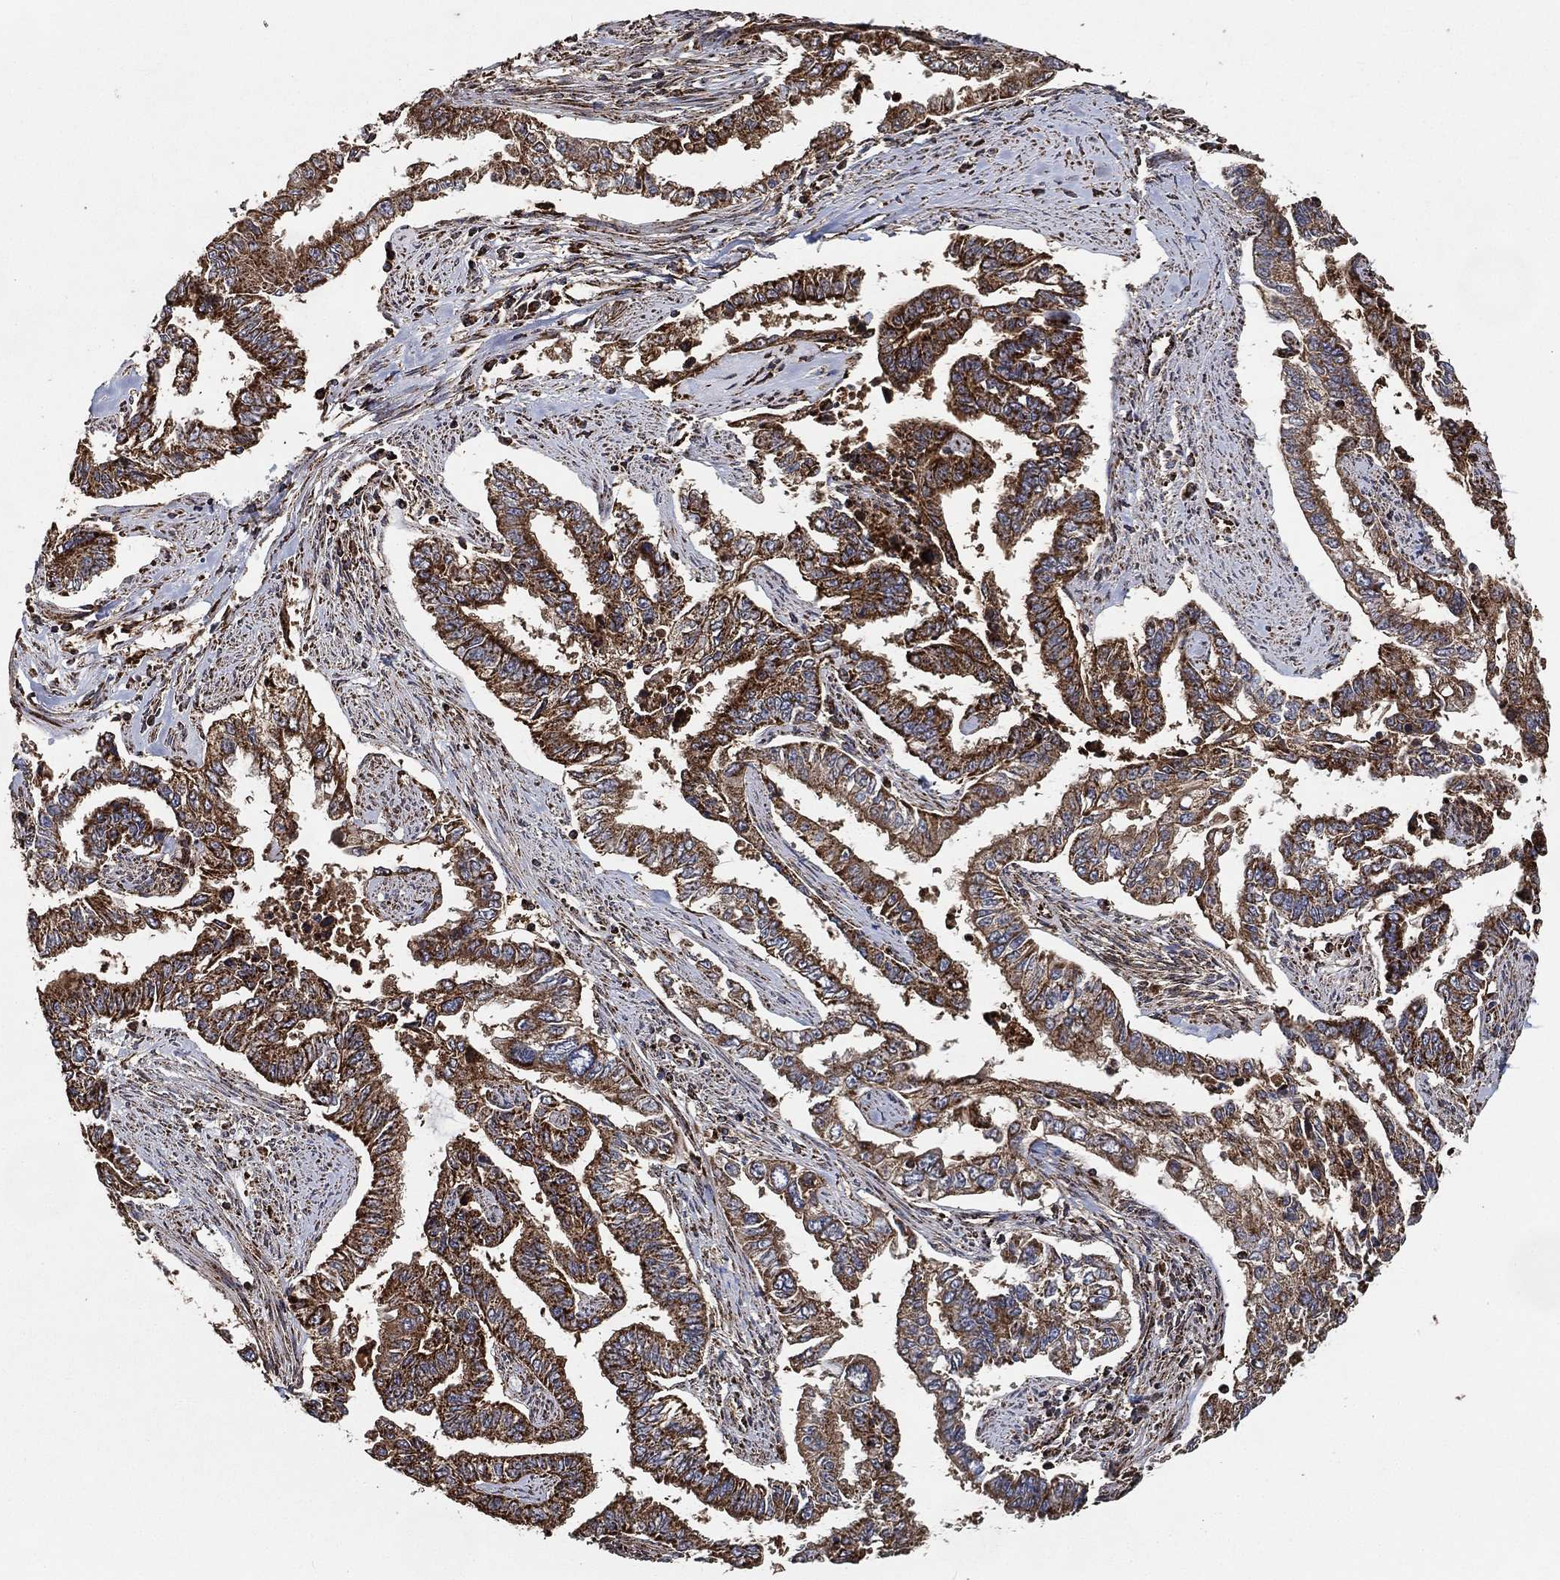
{"staining": {"intensity": "strong", "quantity": ">75%", "location": "cytoplasmic/membranous"}, "tissue": "endometrial cancer", "cell_type": "Tumor cells", "image_type": "cancer", "snomed": [{"axis": "morphology", "description": "Adenocarcinoma, NOS"}, {"axis": "topography", "description": "Uterus"}], "caption": "Endometrial cancer (adenocarcinoma) was stained to show a protein in brown. There is high levels of strong cytoplasmic/membranous staining in about >75% of tumor cells.", "gene": "SLC38A7", "patient": {"sex": "female", "age": 59}}